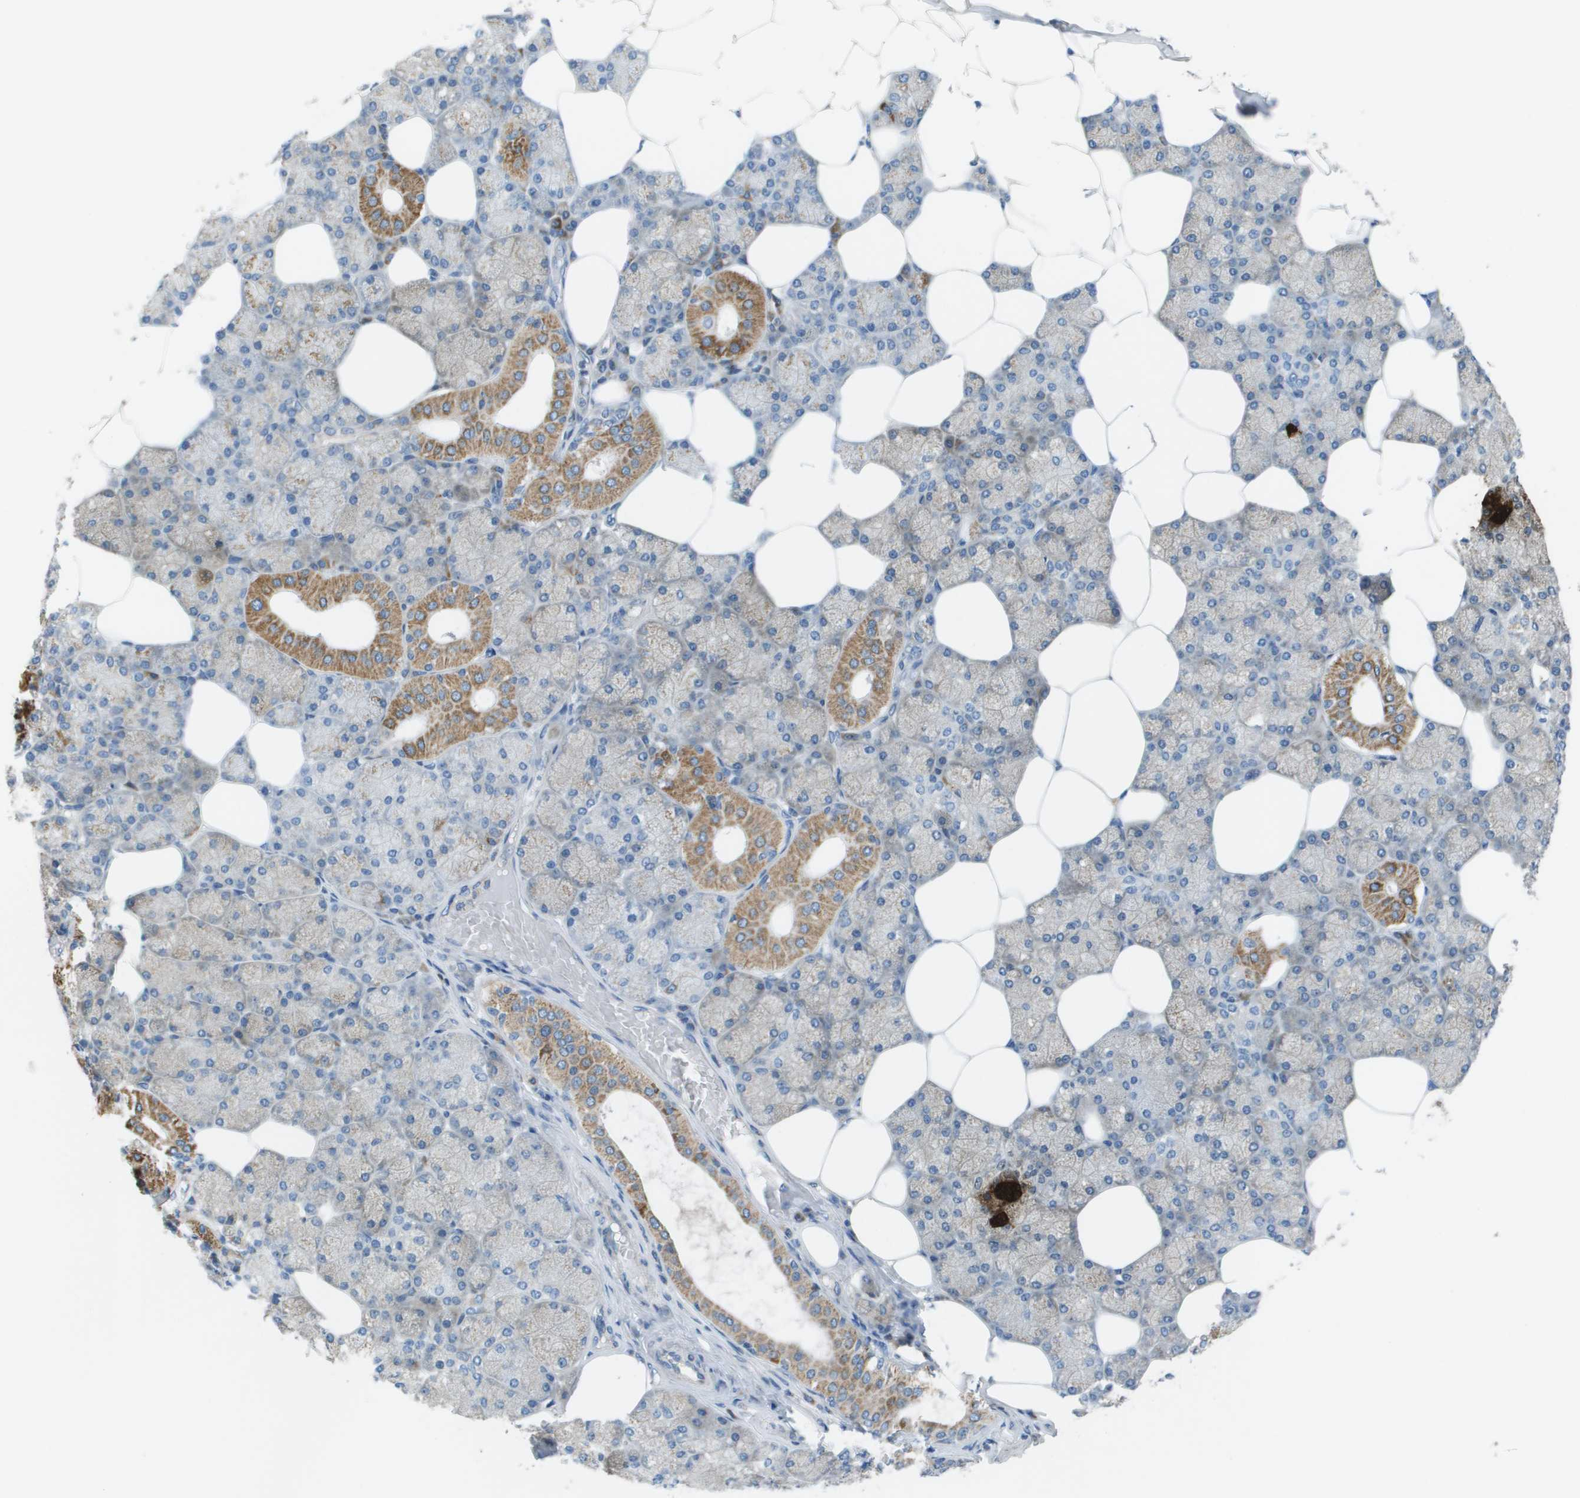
{"staining": {"intensity": "moderate", "quantity": "<25%", "location": "cytoplasmic/membranous"}, "tissue": "salivary gland", "cell_type": "Glandular cells", "image_type": "normal", "snomed": [{"axis": "morphology", "description": "Normal tissue, NOS"}, {"axis": "topography", "description": "Salivary gland"}], "caption": "Brown immunohistochemical staining in benign salivary gland reveals moderate cytoplasmic/membranous staining in about <25% of glandular cells. (DAB (3,3'-diaminobenzidine) IHC, brown staining for protein, blue staining for nuclei).", "gene": "GALNT6", "patient": {"sex": "male", "age": 62}}